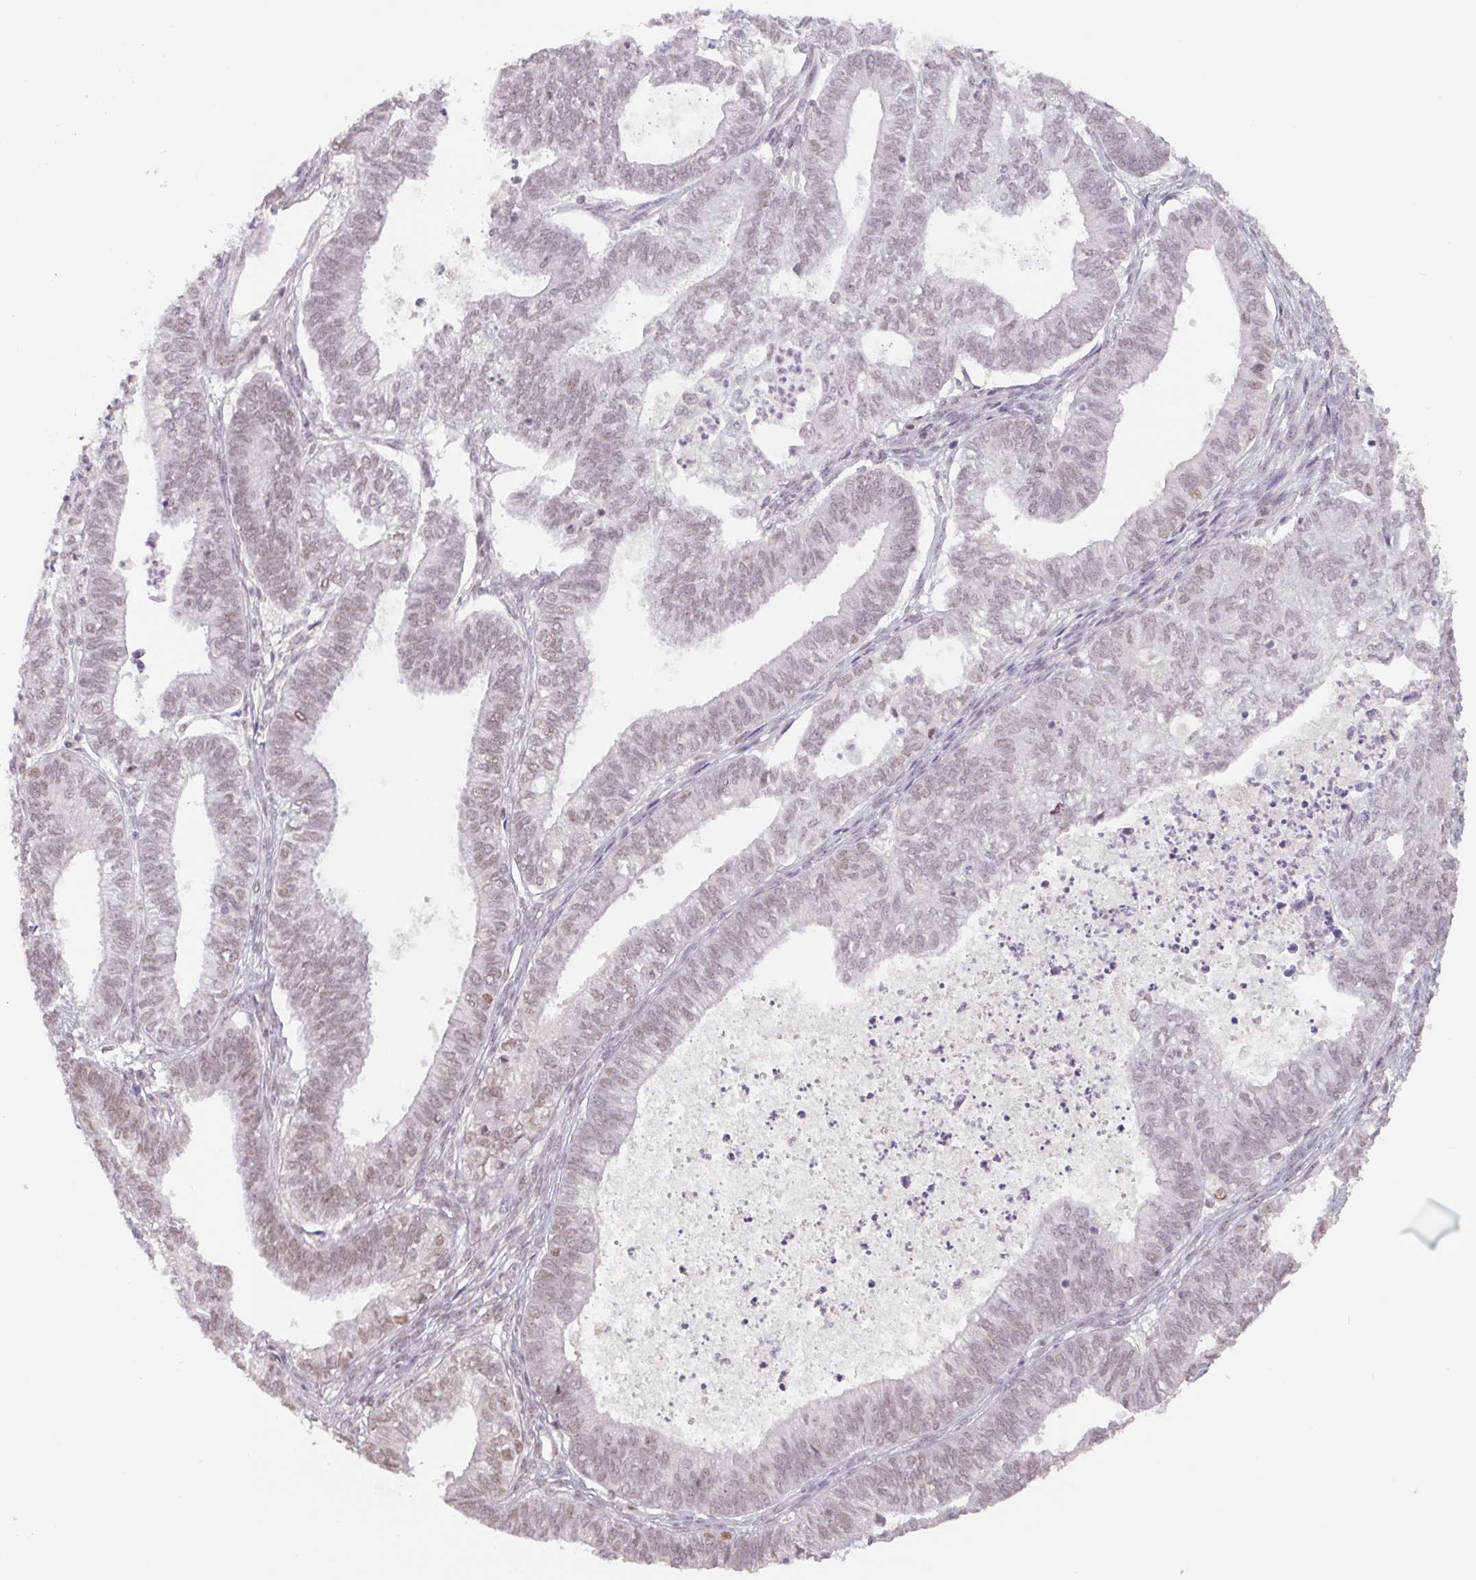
{"staining": {"intensity": "weak", "quantity": ">75%", "location": "nuclear"}, "tissue": "ovarian cancer", "cell_type": "Tumor cells", "image_type": "cancer", "snomed": [{"axis": "morphology", "description": "Carcinoma, endometroid"}, {"axis": "topography", "description": "Ovary"}], "caption": "A low amount of weak nuclear staining is seen in approximately >75% of tumor cells in ovarian cancer tissue.", "gene": "TRERF1", "patient": {"sex": "female", "age": 64}}